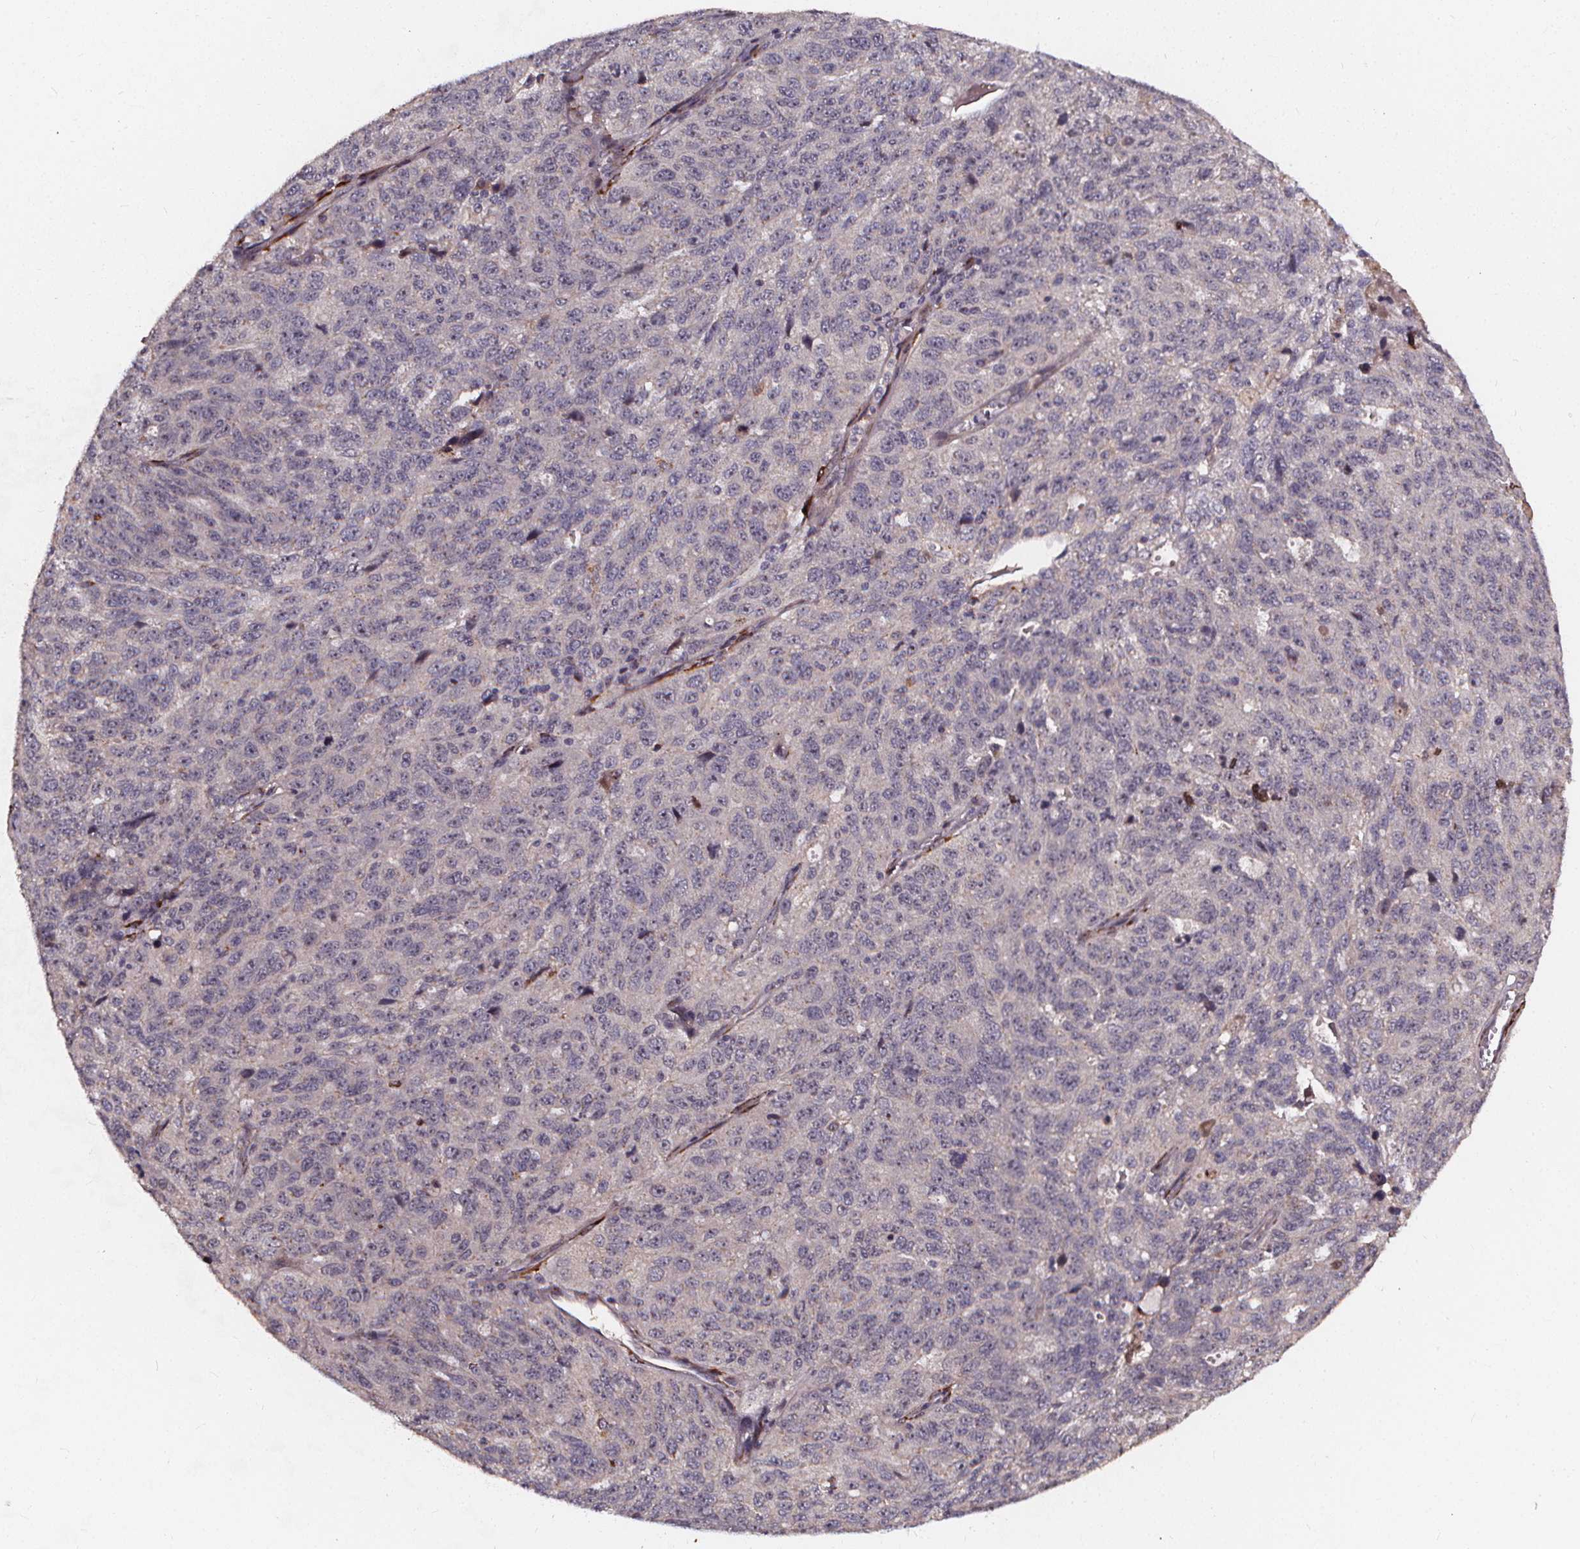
{"staining": {"intensity": "negative", "quantity": "none", "location": "none"}, "tissue": "ovarian cancer", "cell_type": "Tumor cells", "image_type": "cancer", "snomed": [{"axis": "morphology", "description": "Cystadenocarcinoma, serous, NOS"}, {"axis": "topography", "description": "Ovary"}], "caption": "A histopathology image of human serous cystadenocarcinoma (ovarian) is negative for staining in tumor cells.", "gene": "AEBP1", "patient": {"sex": "female", "age": 71}}